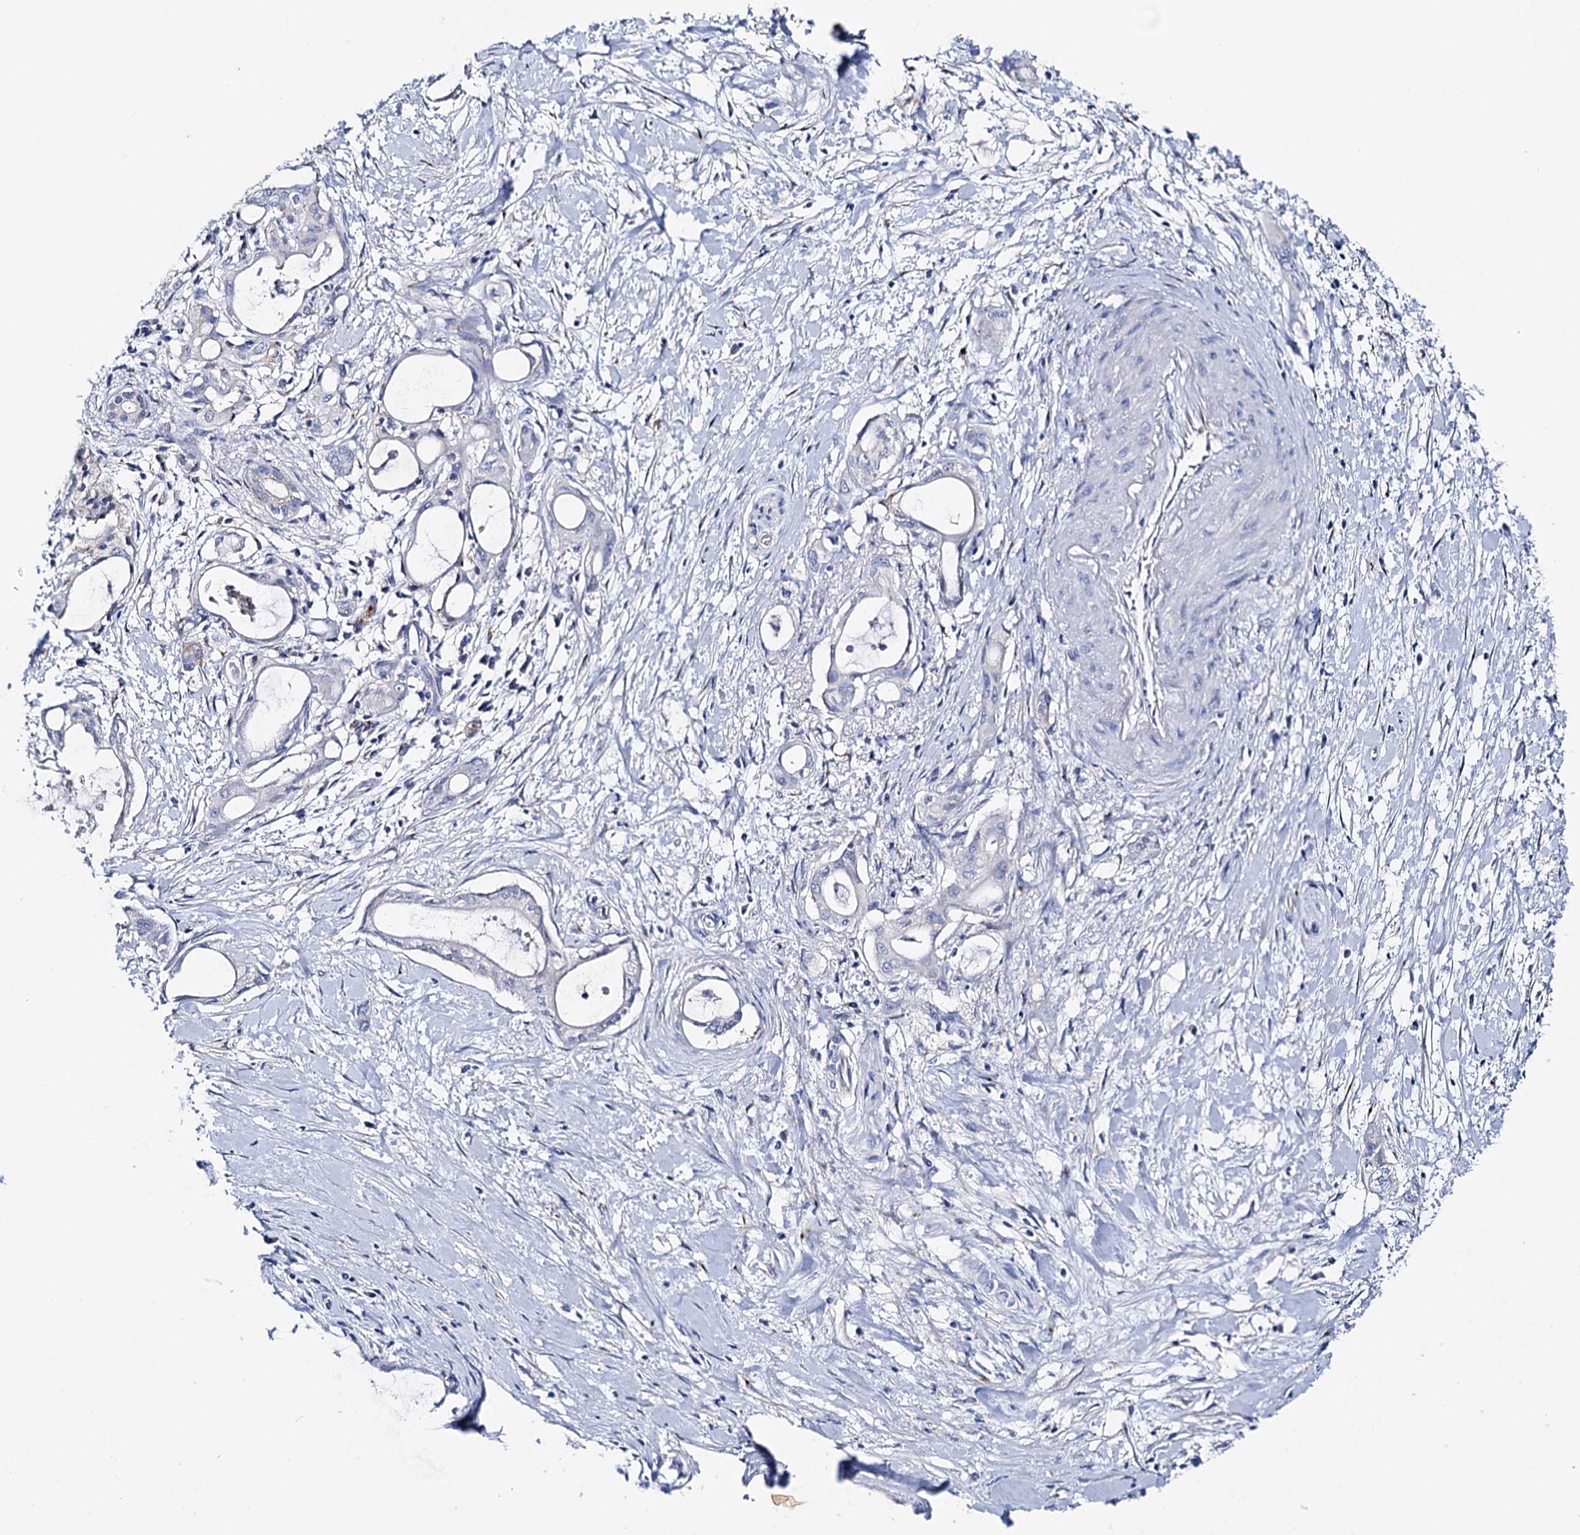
{"staining": {"intensity": "negative", "quantity": "none", "location": "none"}, "tissue": "pancreatic cancer", "cell_type": "Tumor cells", "image_type": "cancer", "snomed": [{"axis": "morphology", "description": "Adenocarcinoma, NOS"}, {"axis": "topography", "description": "Pancreas"}], "caption": "A micrograph of human pancreatic cancer is negative for staining in tumor cells.", "gene": "SHROOM1", "patient": {"sex": "male", "age": 72}}